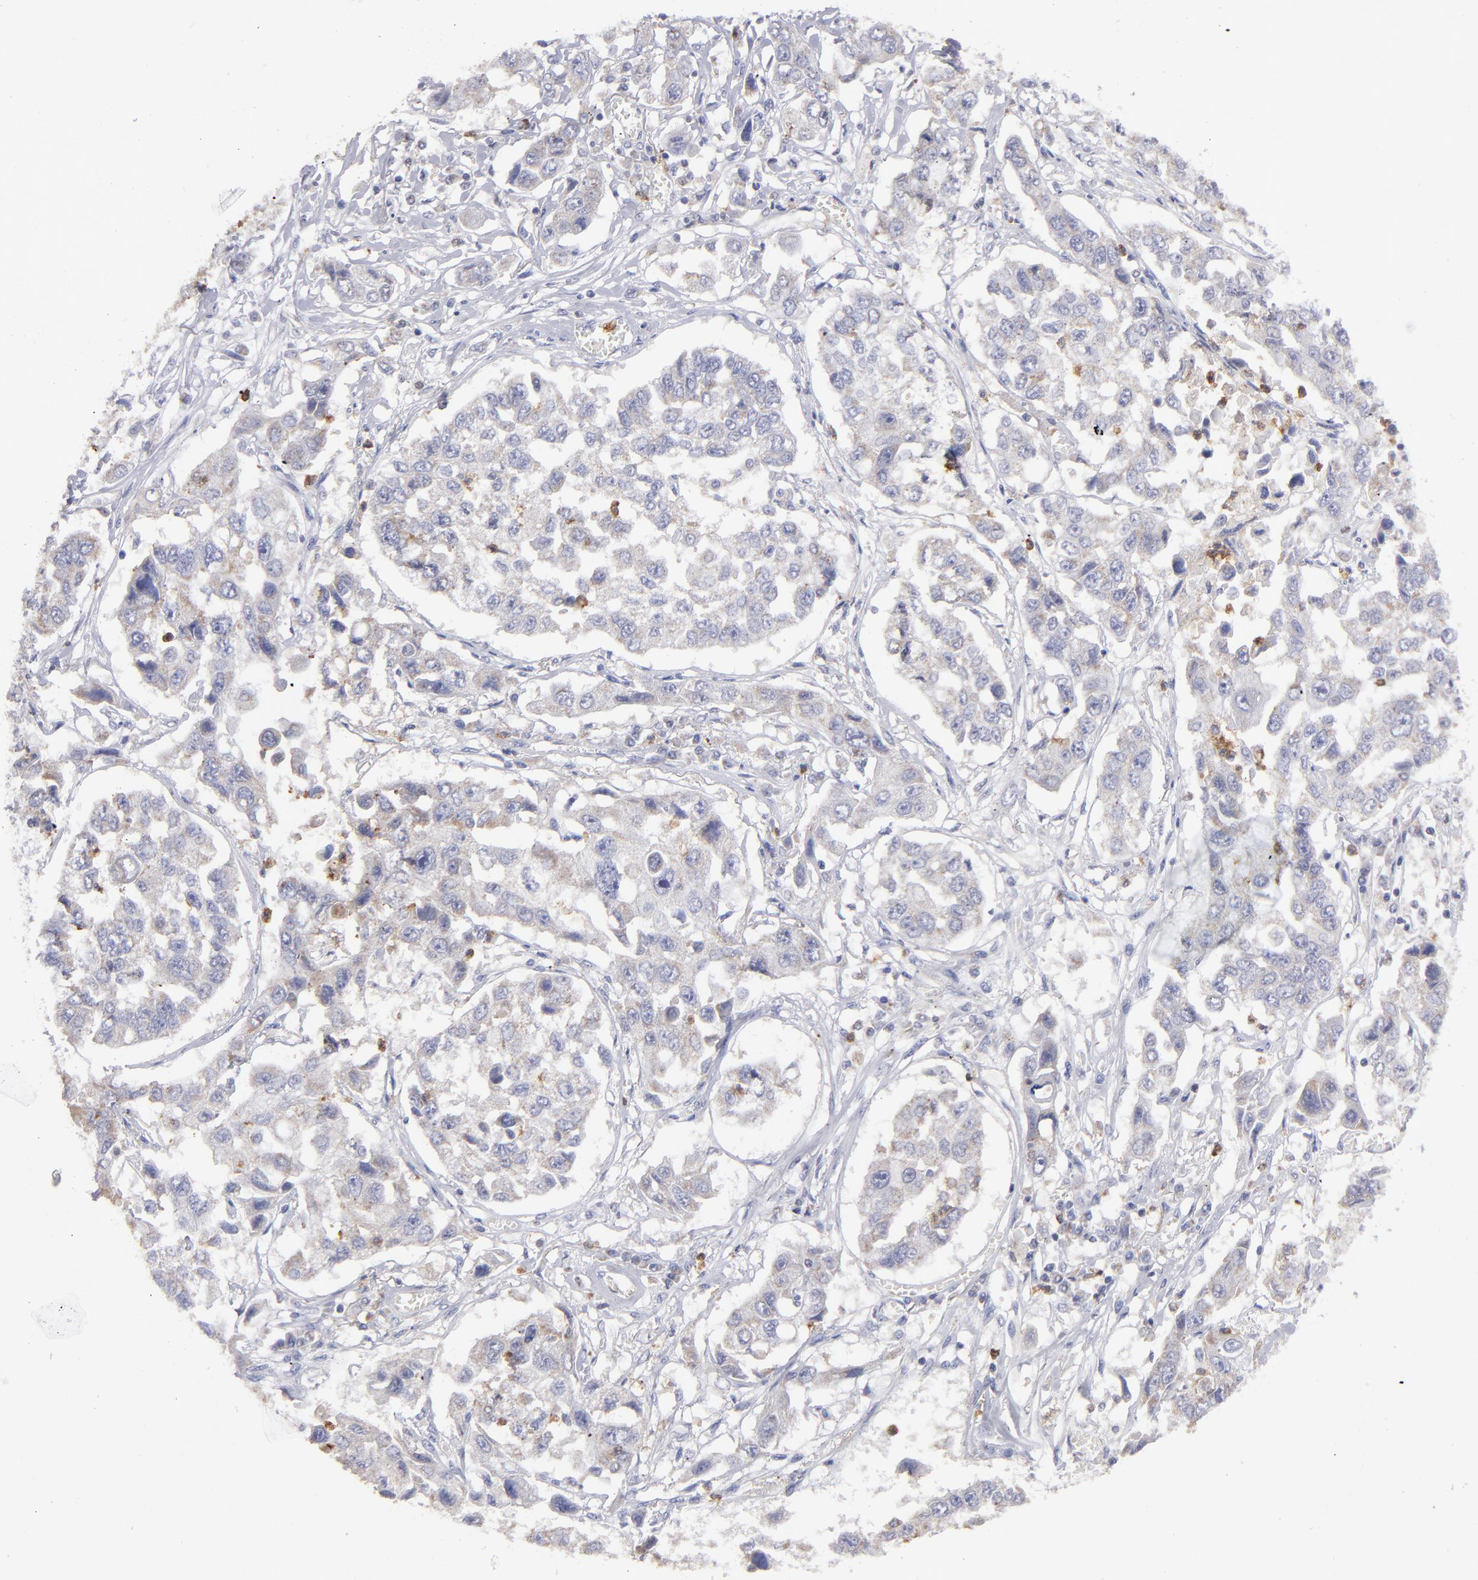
{"staining": {"intensity": "weak", "quantity": ">75%", "location": "cytoplasmic/membranous"}, "tissue": "lung cancer", "cell_type": "Tumor cells", "image_type": "cancer", "snomed": [{"axis": "morphology", "description": "Squamous cell carcinoma, NOS"}, {"axis": "topography", "description": "Lung"}], "caption": "Tumor cells exhibit weak cytoplasmic/membranous expression in about >75% of cells in squamous cell carcinoma (lung). The staining was performed using DAB to visualize the protein expression in brown, while the nuclei were stained in blue with hematoxylin (Magnification: 20x).", "gene": "FGR", "patient": {"sex": "male", "age": 71}}